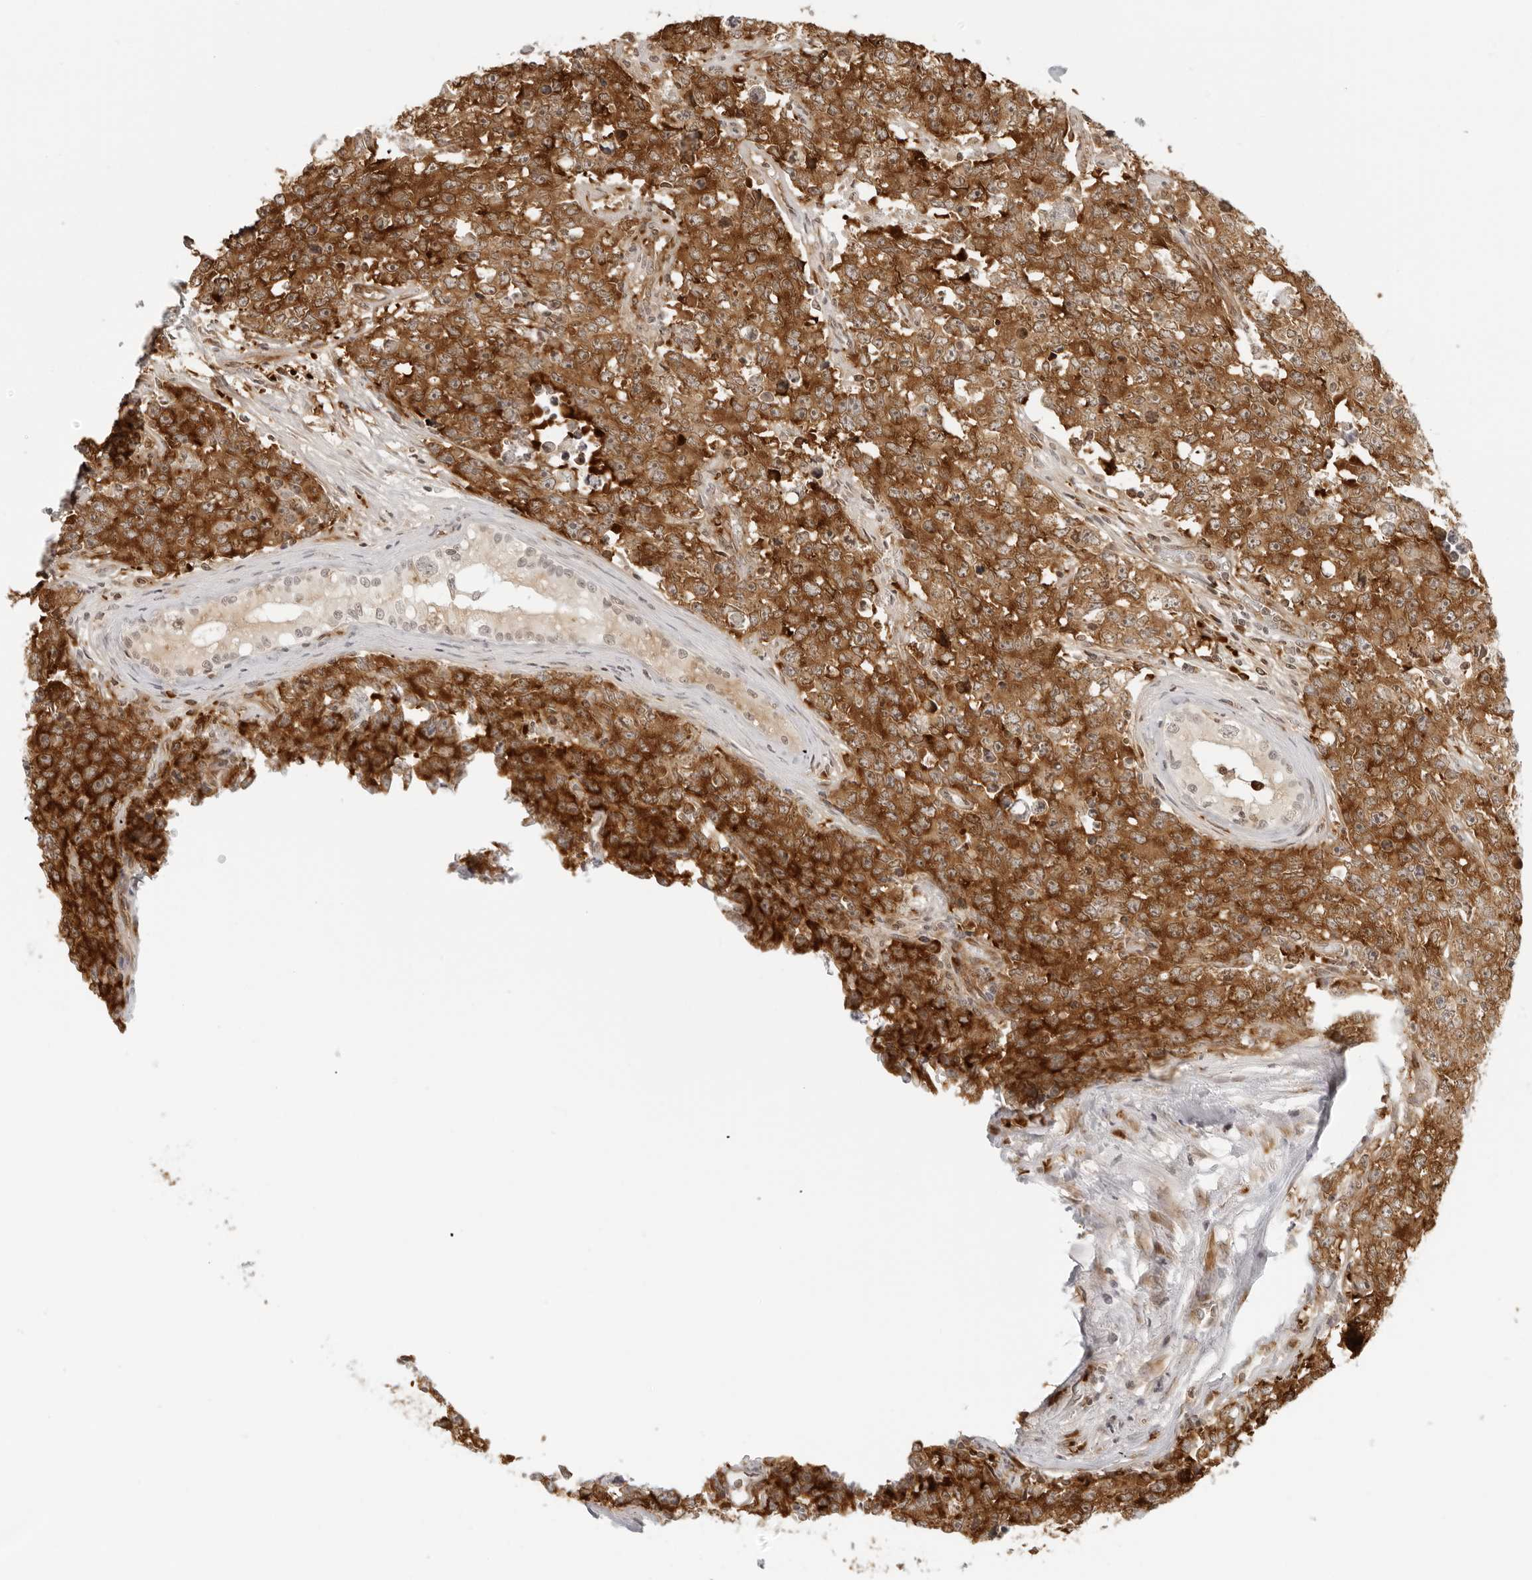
{"staining": {"intensity": "strong", "quantity": ">75%", "location": "cytoplasmic/membranous"}, "tissue": "testis cancer", "cell_type": "Tumor cells", "image_type": "cancer", "snomed": [{"axis": "morphology", "description": "Carcinoma, Embryonal, NOS"}, {"axis": "topography", "description": "Testis"}], "caption": "Tumor cells exhibit high levels of strong cytoplasmic/membranous staining in approximately >75% of cells in human embryonal carcinoma (testis).", "gene": "EIF4G1", "patient": {"sex": "male", "age": 28}}